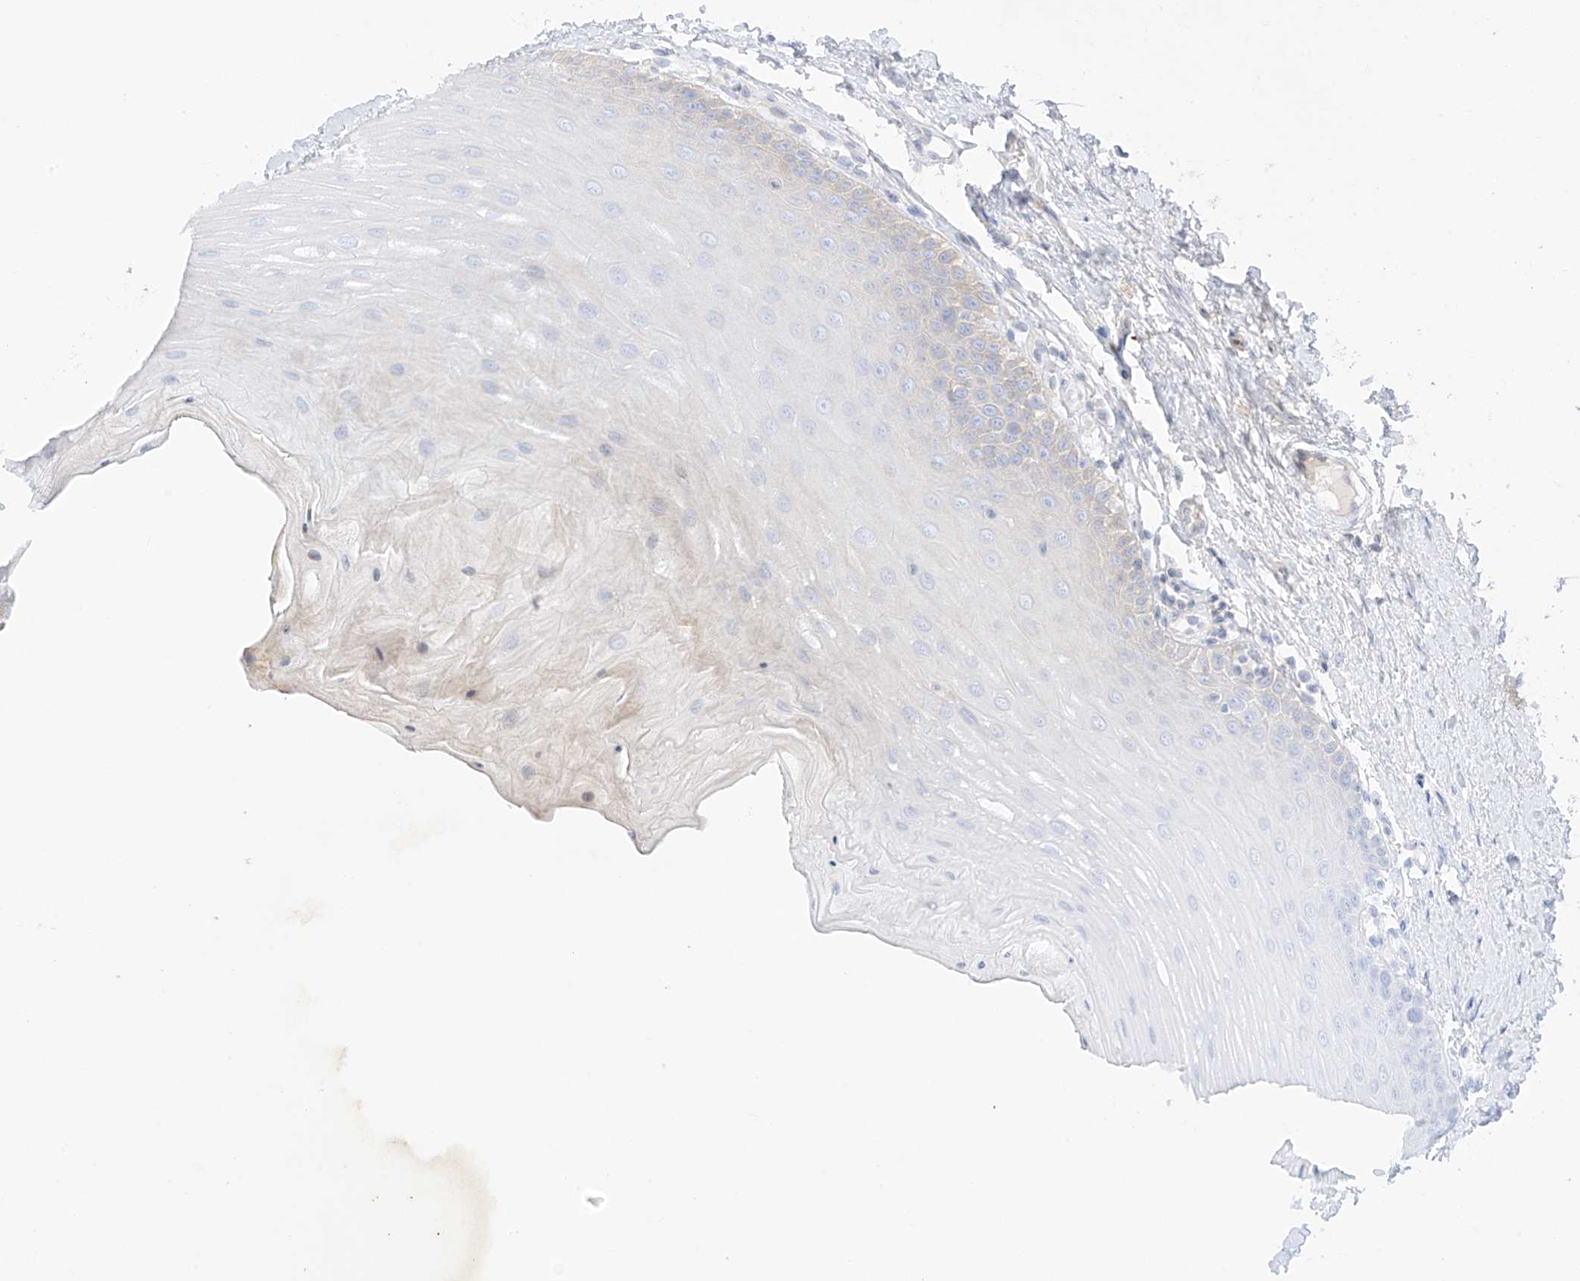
{"staining": {"intensity": "weak", "quantity": "<25%", "location": "cytoplasmic/membranous"}, "tissue": "oral mucosa", "cell_type": "Squamous epithelial cells", "image_type": "normal", "snomed": [{"axis": "morphology", "description": "Normal tissue, NOS"}, {"axis": "topography", "description": "Oral tissue"}], "caption": "IHC of unremarkable oral mucosa displays no staining in squamous epithelial cells.", "gene": "XKR3", "patient": {"sex": "female", "age": 39}}